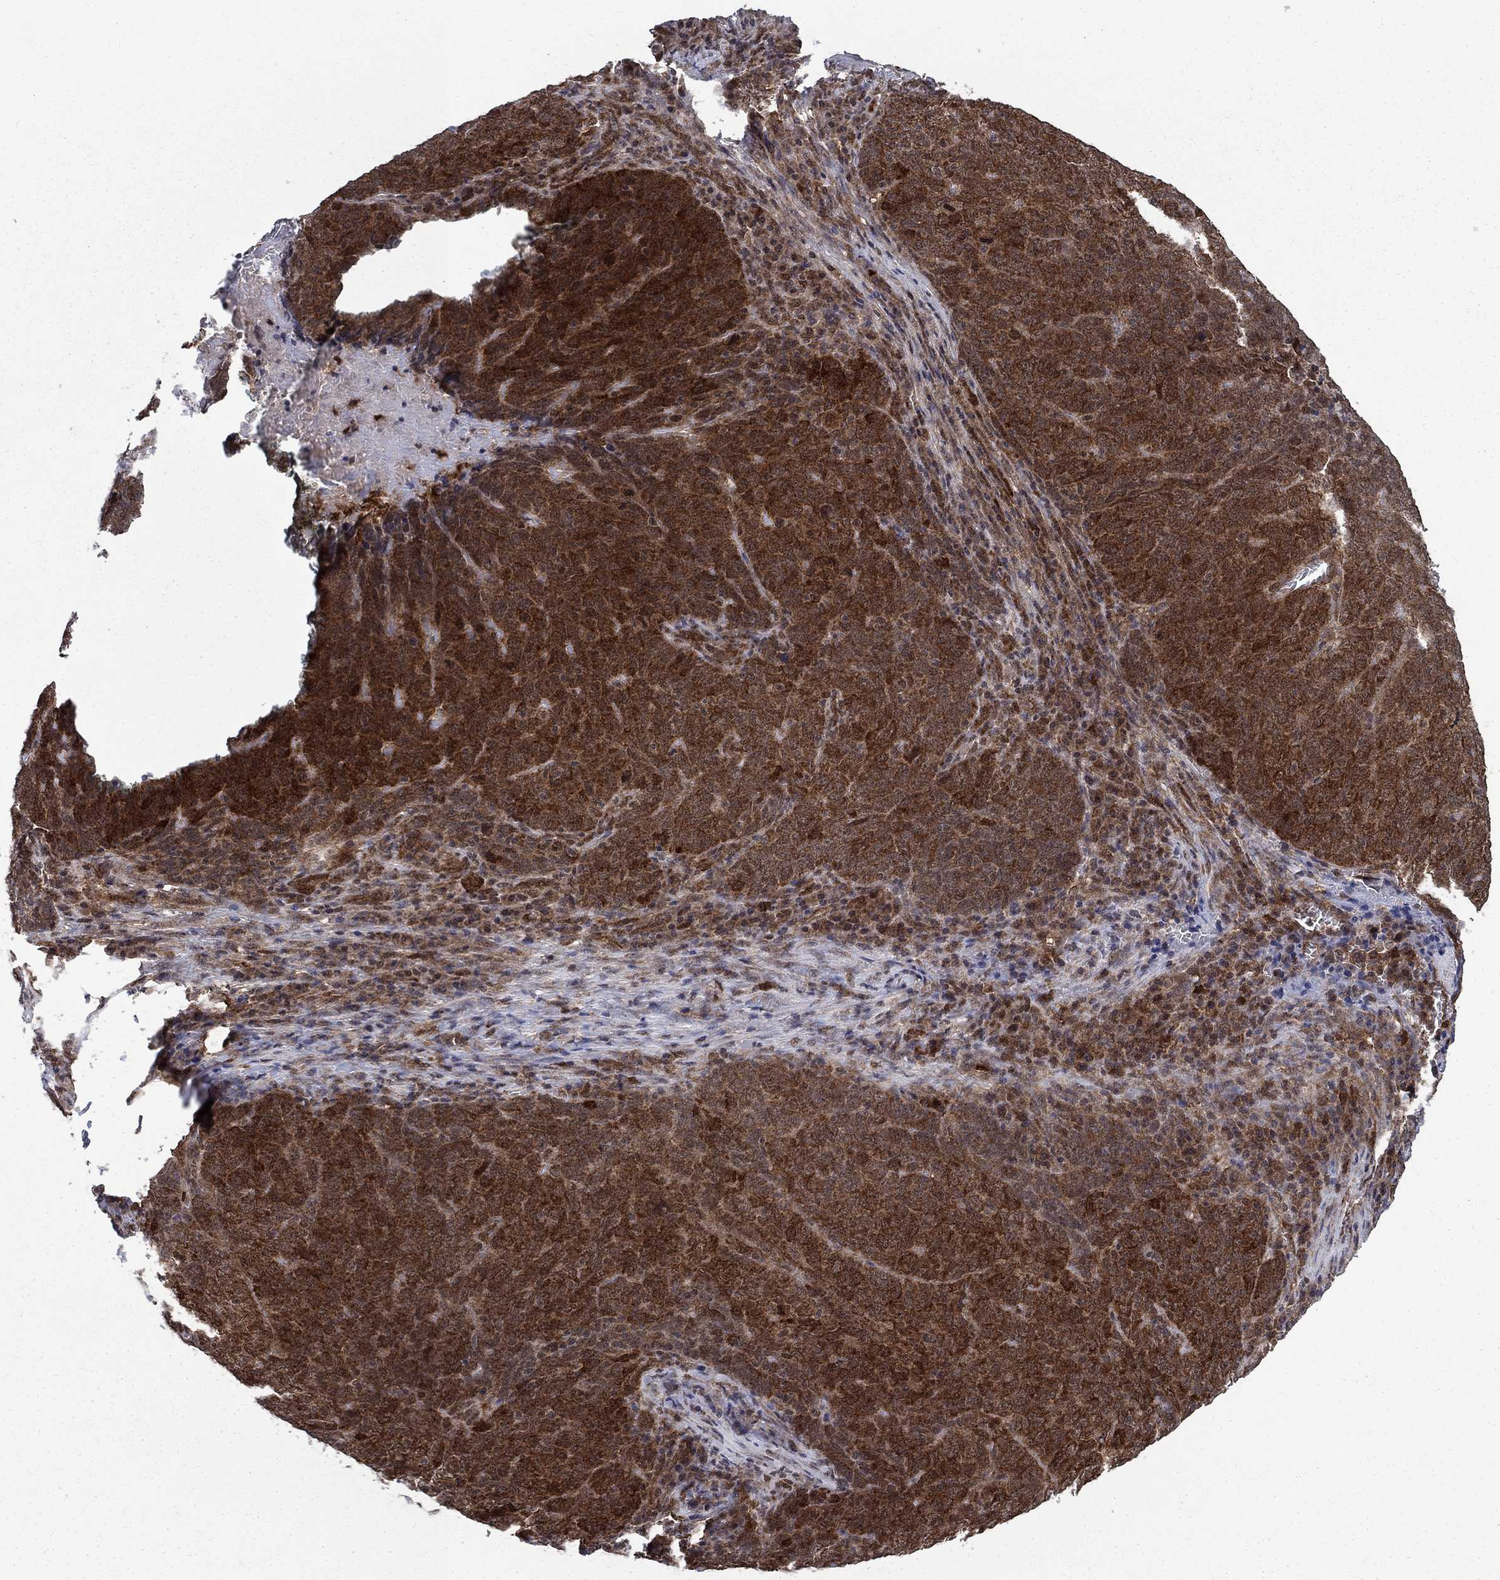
{"staining": {"intensity": "strong", "quantity": ">75%", "location": "cytoplasmic/membranous"}, "tissue": "skin cancer", "cell_type": "Tumor cells", "image_type": "cancer", "snomed": [{"axis": "morphology", "description": "Squamous cell carcinoma, NOS"}, {"axis": "topography", "description": "Skin"}, {"axis": "topography", "description": "Anal"}], "caption": "This histopathology image exhibits immunohistochemistry (IHC) staining of skin cancer (squamous cell carcinoma), with high strong cytoplasmic/membranous positivity in about >75% of tumor cells.", "gene": "DNAJA1", "patient": {"sex": "female", "age": 51}}